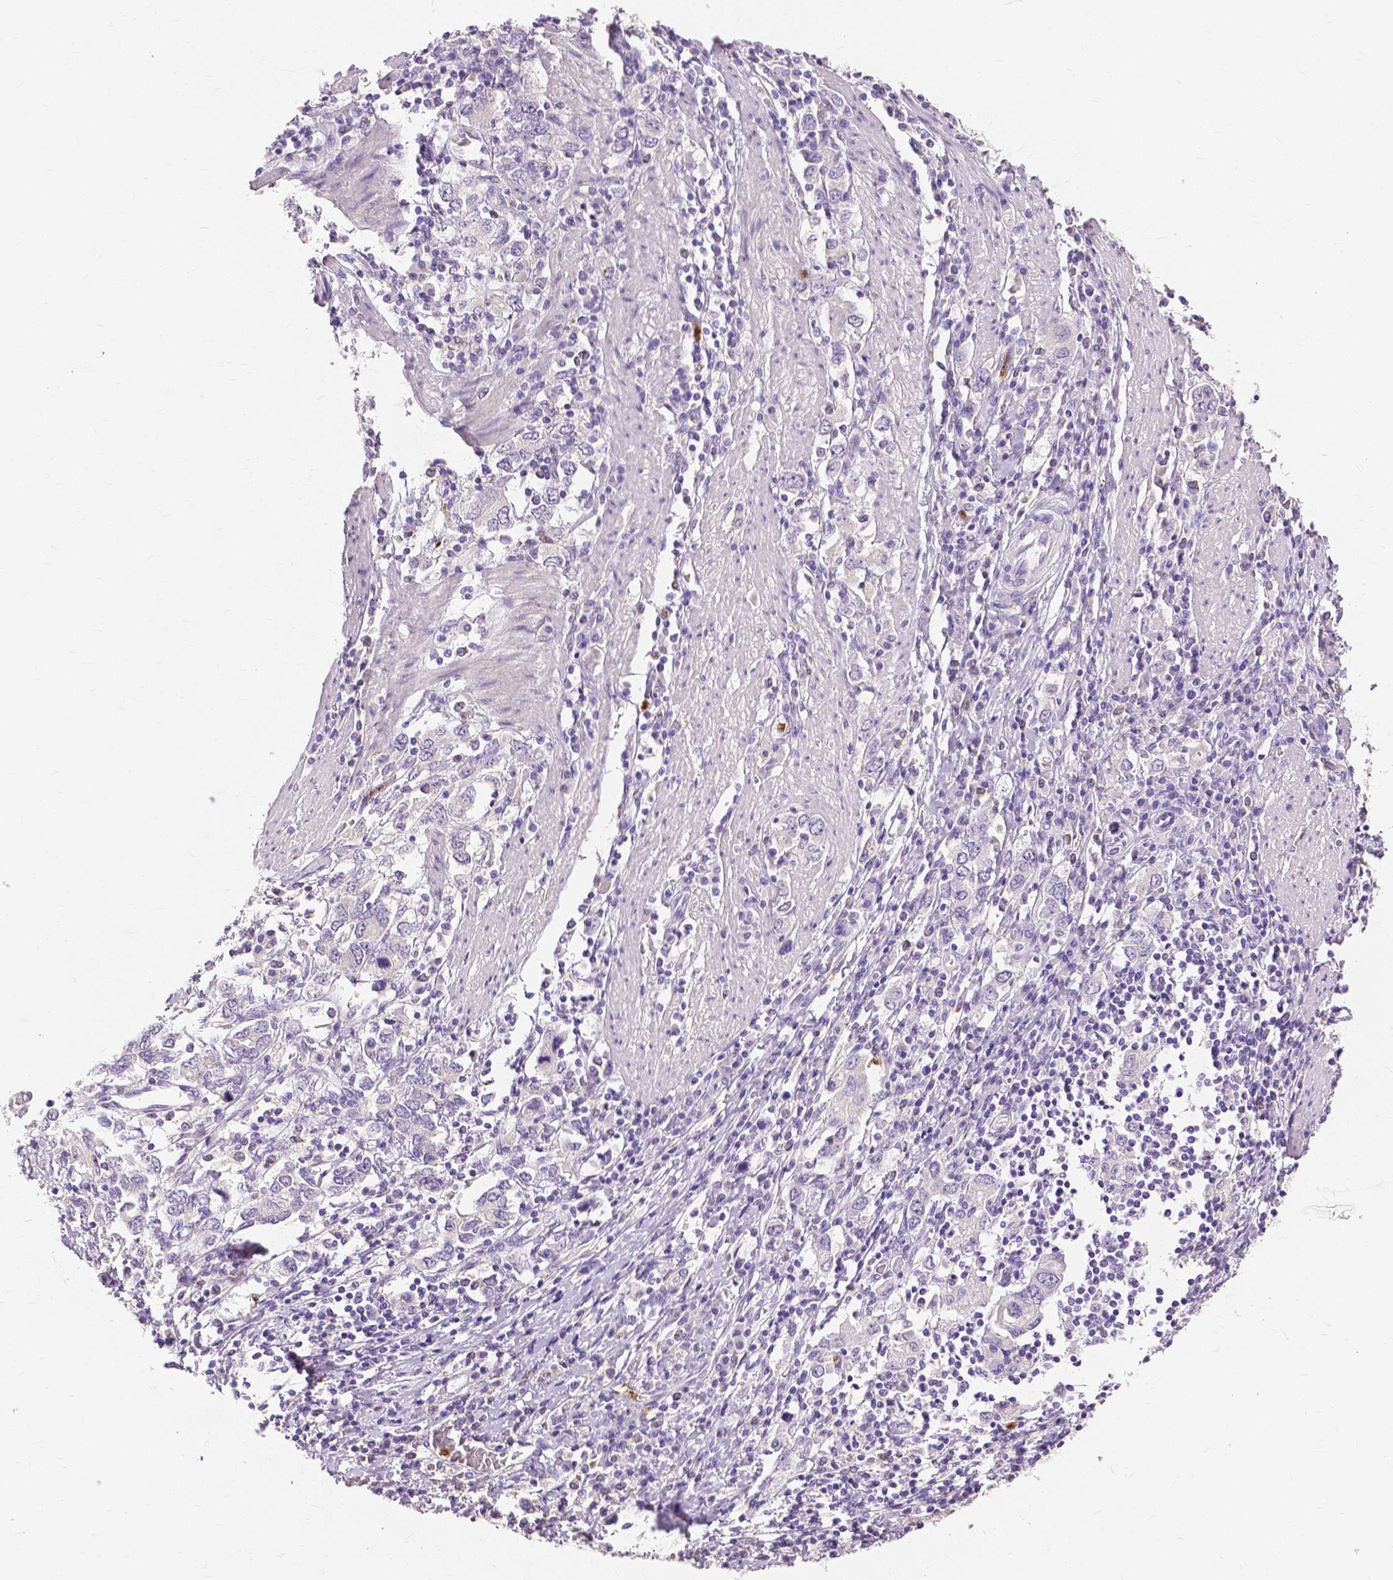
{"staining": {"intensity": "negative", "quantity": "none", "location": "none"}, "tissue": "stomach cancer", "cell_type": "Tumor cells", "image_type": "cancer", "snomed": [{"axis": "morphology", "description": "Adenocarcinoma, NOS"}, {"axis": "topography", "description": "Stomach, upper"}, {"axis": "topography", "description": "Stomach"}], "caption": "Protein analysis of stomach adenocarcinoma shows no significant positivity in tumor cells. The staining was performed using DAB (3,3'-diaminobenzidine) to visualize the protein expression in brown, while the nuclei were stained in blue with hematoxylin (Magnification: 20x).", "gene": "CXCR2", "patient": {"sex": "male", "age": 62}}